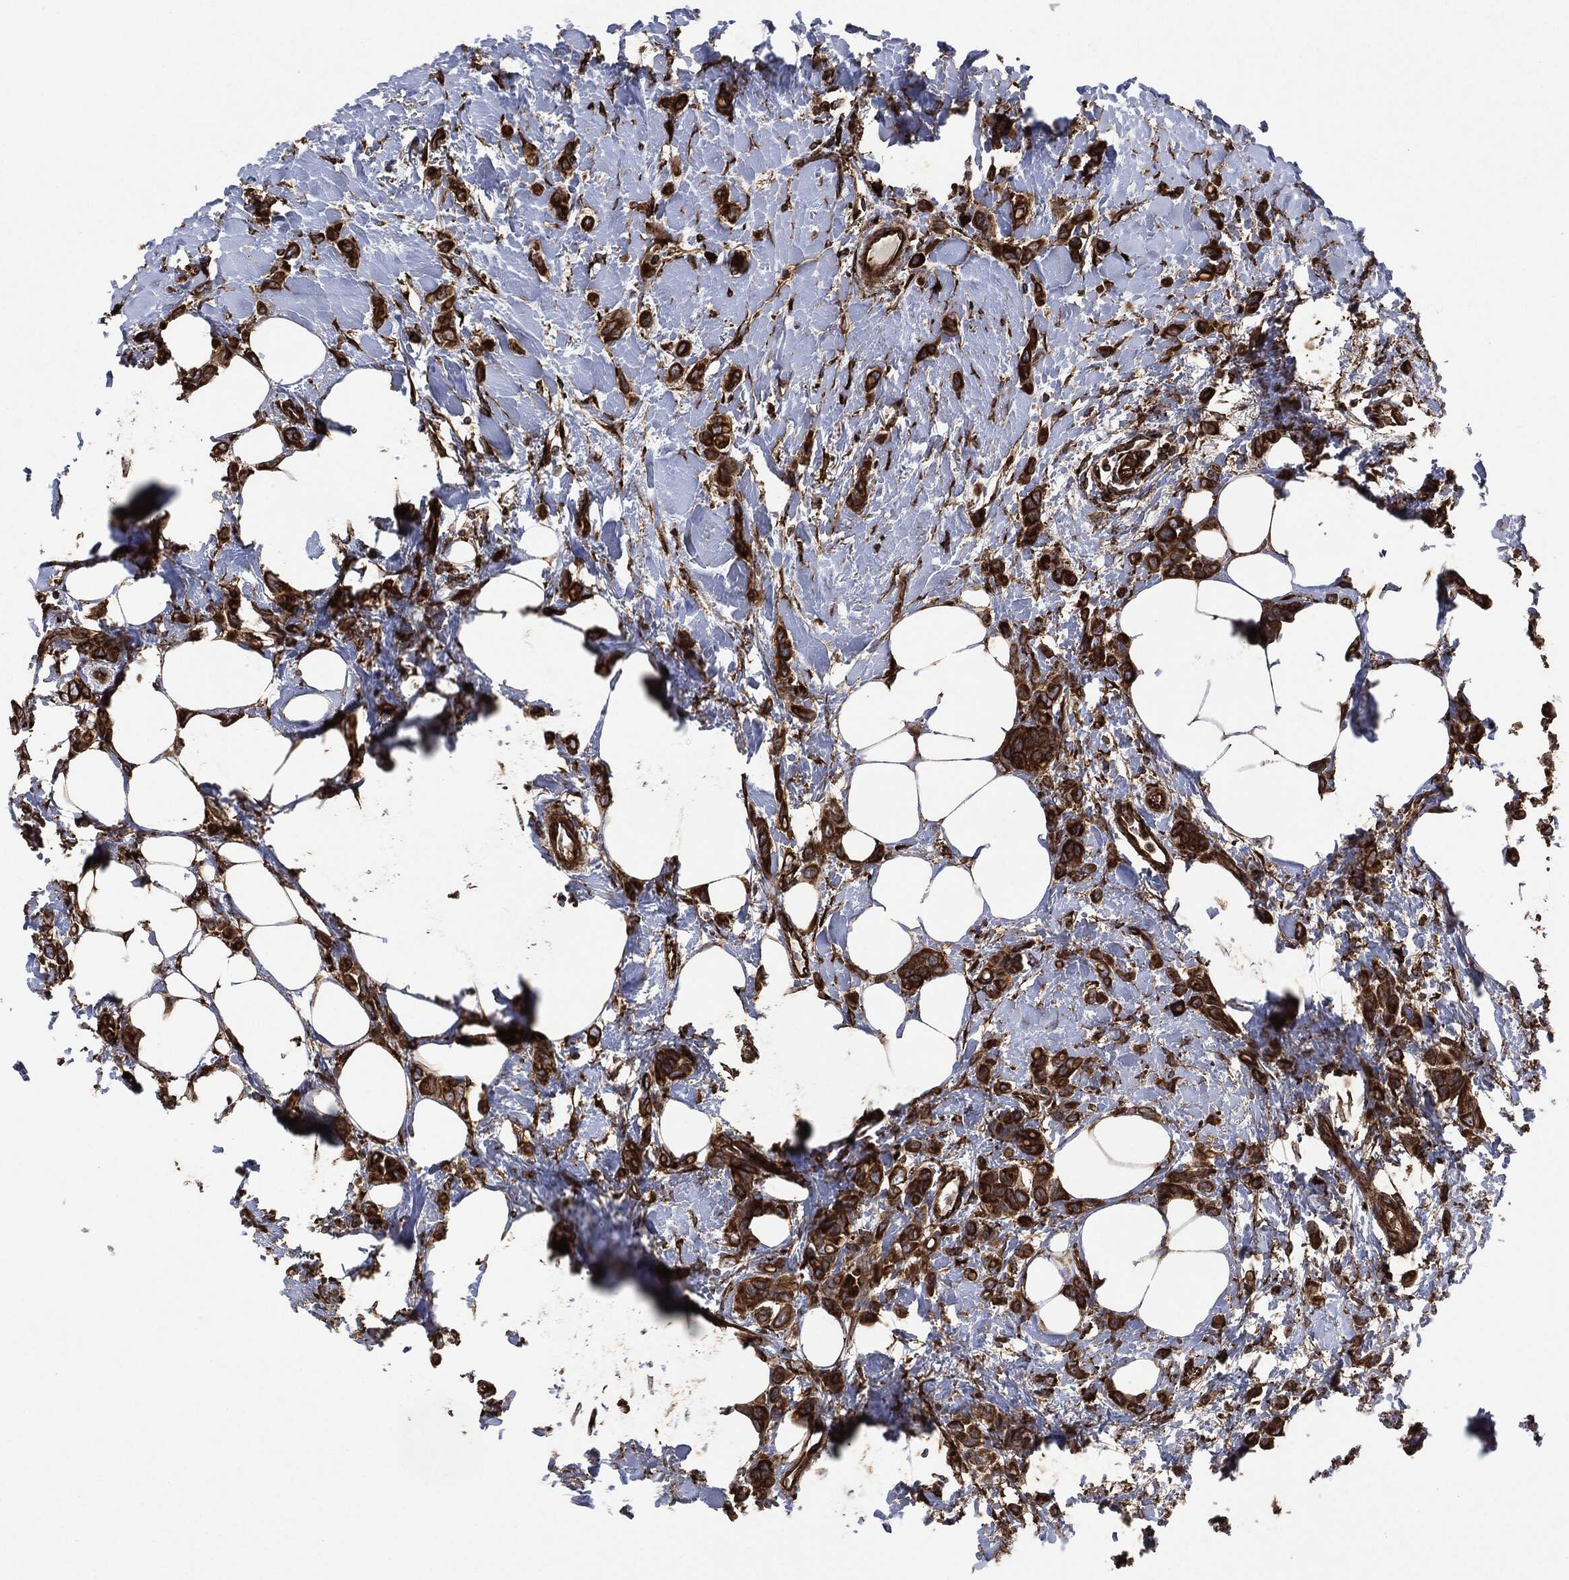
{"staining": {"intensity": "strong", "quantity": ">75%", "location": "cytoplasmic/membranous"}, "tissue": "breast cancer", "cell_type": "Tumor cells", "image_type": "cancer", "snomed": [{"axis": "morphology", "description": "Lobular carcinoma"}, {"axis": "topography", "description": "Breast"}], "caption": "Immunohistochemistry (DAB) staining of human breast cancer reveals strong cytoplasmic/membranous protein positivity in about >75% of tumor cells.", "gene": "AMFR", "patient": {"sex": "female", "age": 66}}